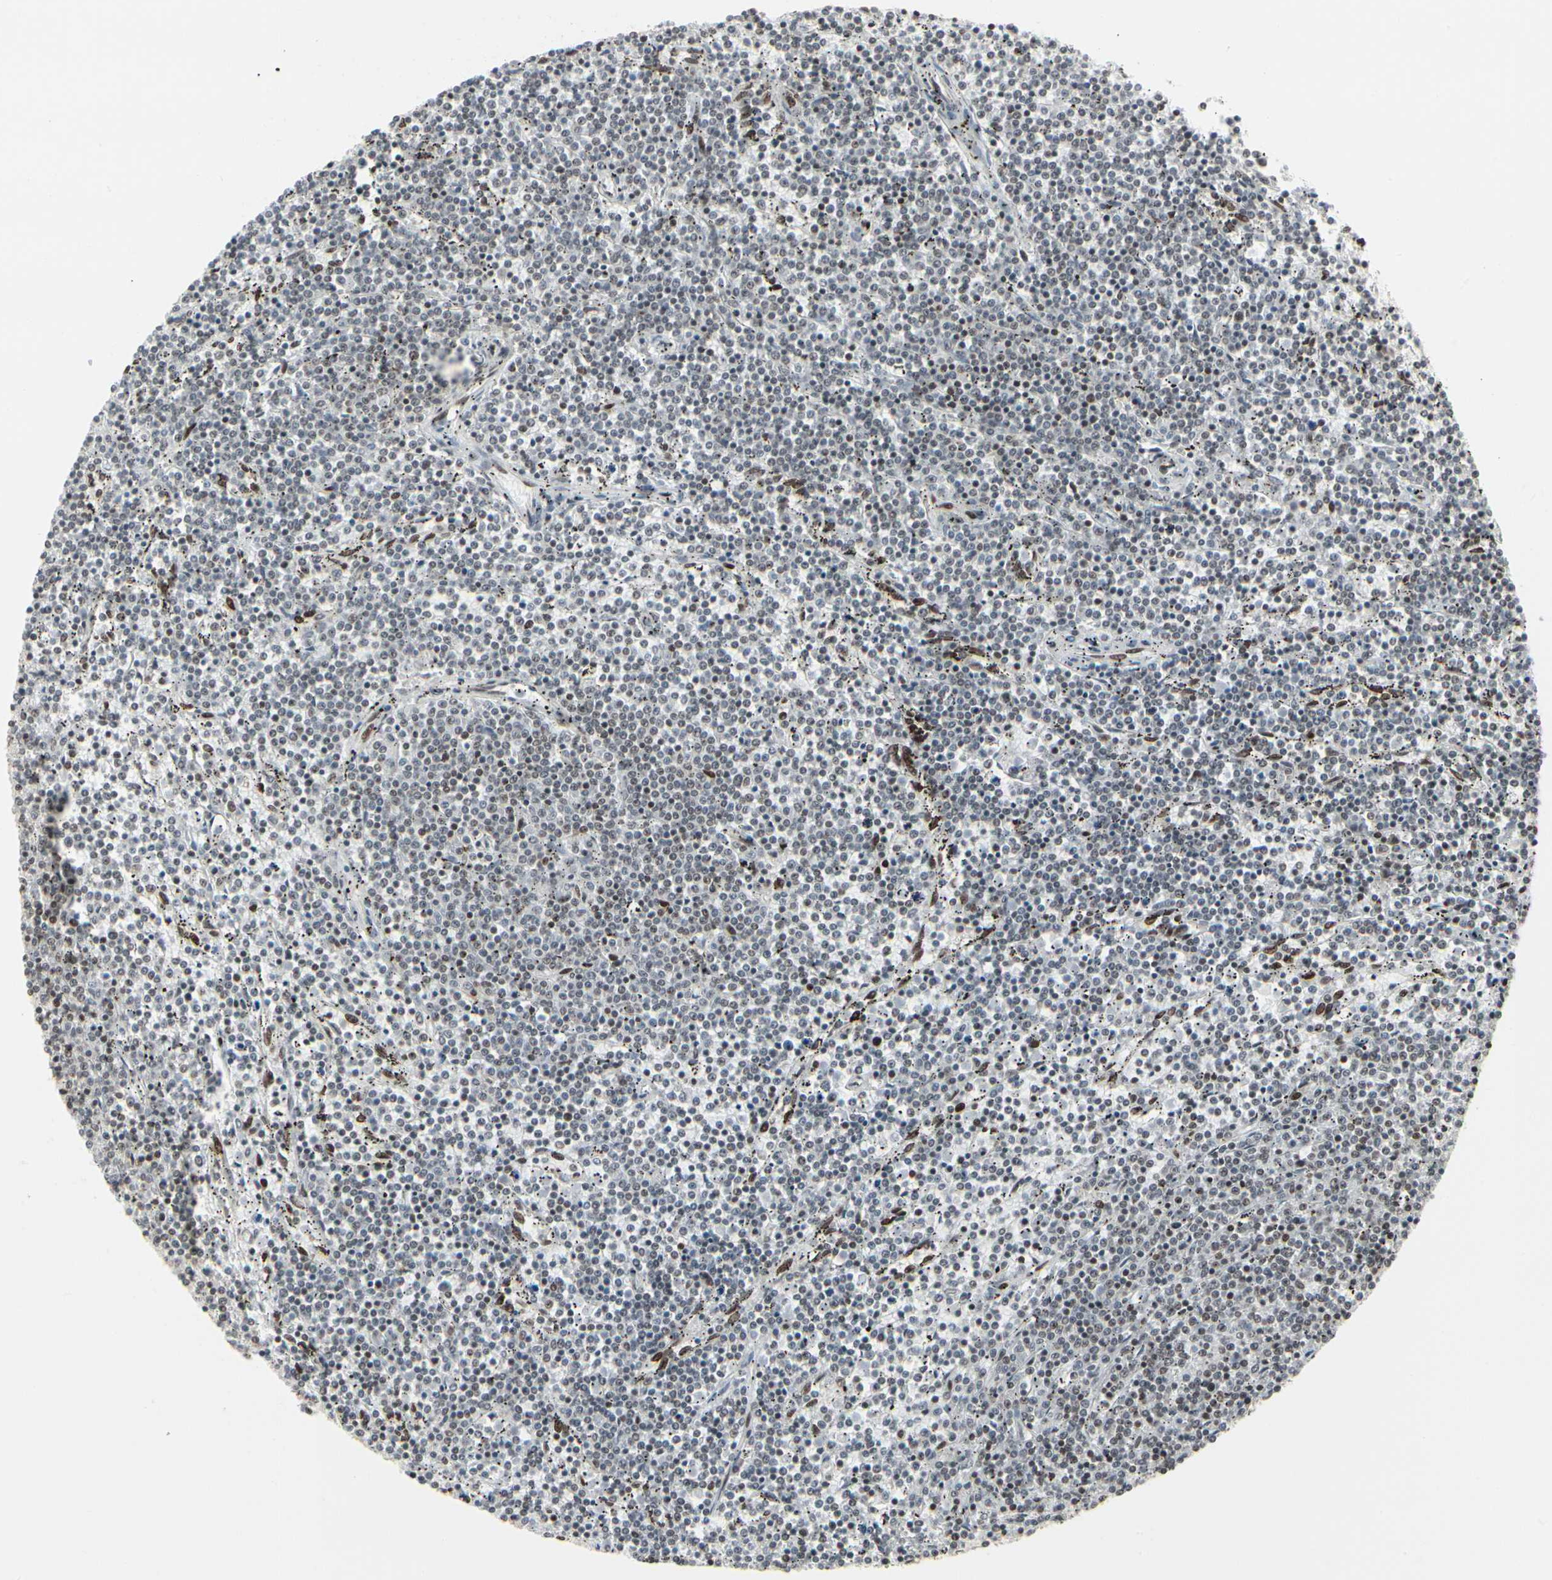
{"staining": {"intensity": "weak", "quantity": "25%-75%", "location": "nuclear"}, "tissue": "lymphoma", "cell_type": "Tumor cells", "image_type": "cancer", "snomed": [{"axis": "morphology", "description": "Malignant lymphoma, non-Hodgkin's type, Low grade"}, {"axis": "topography", "description": "Spleen"}], "caption": "Protein analysis of lymphoma tissue shows weak nuclear expression in approximately 25%-75% of tumor cells.", "gene": "HMG20A", "patient": {"sex": "female", "age": 50}}